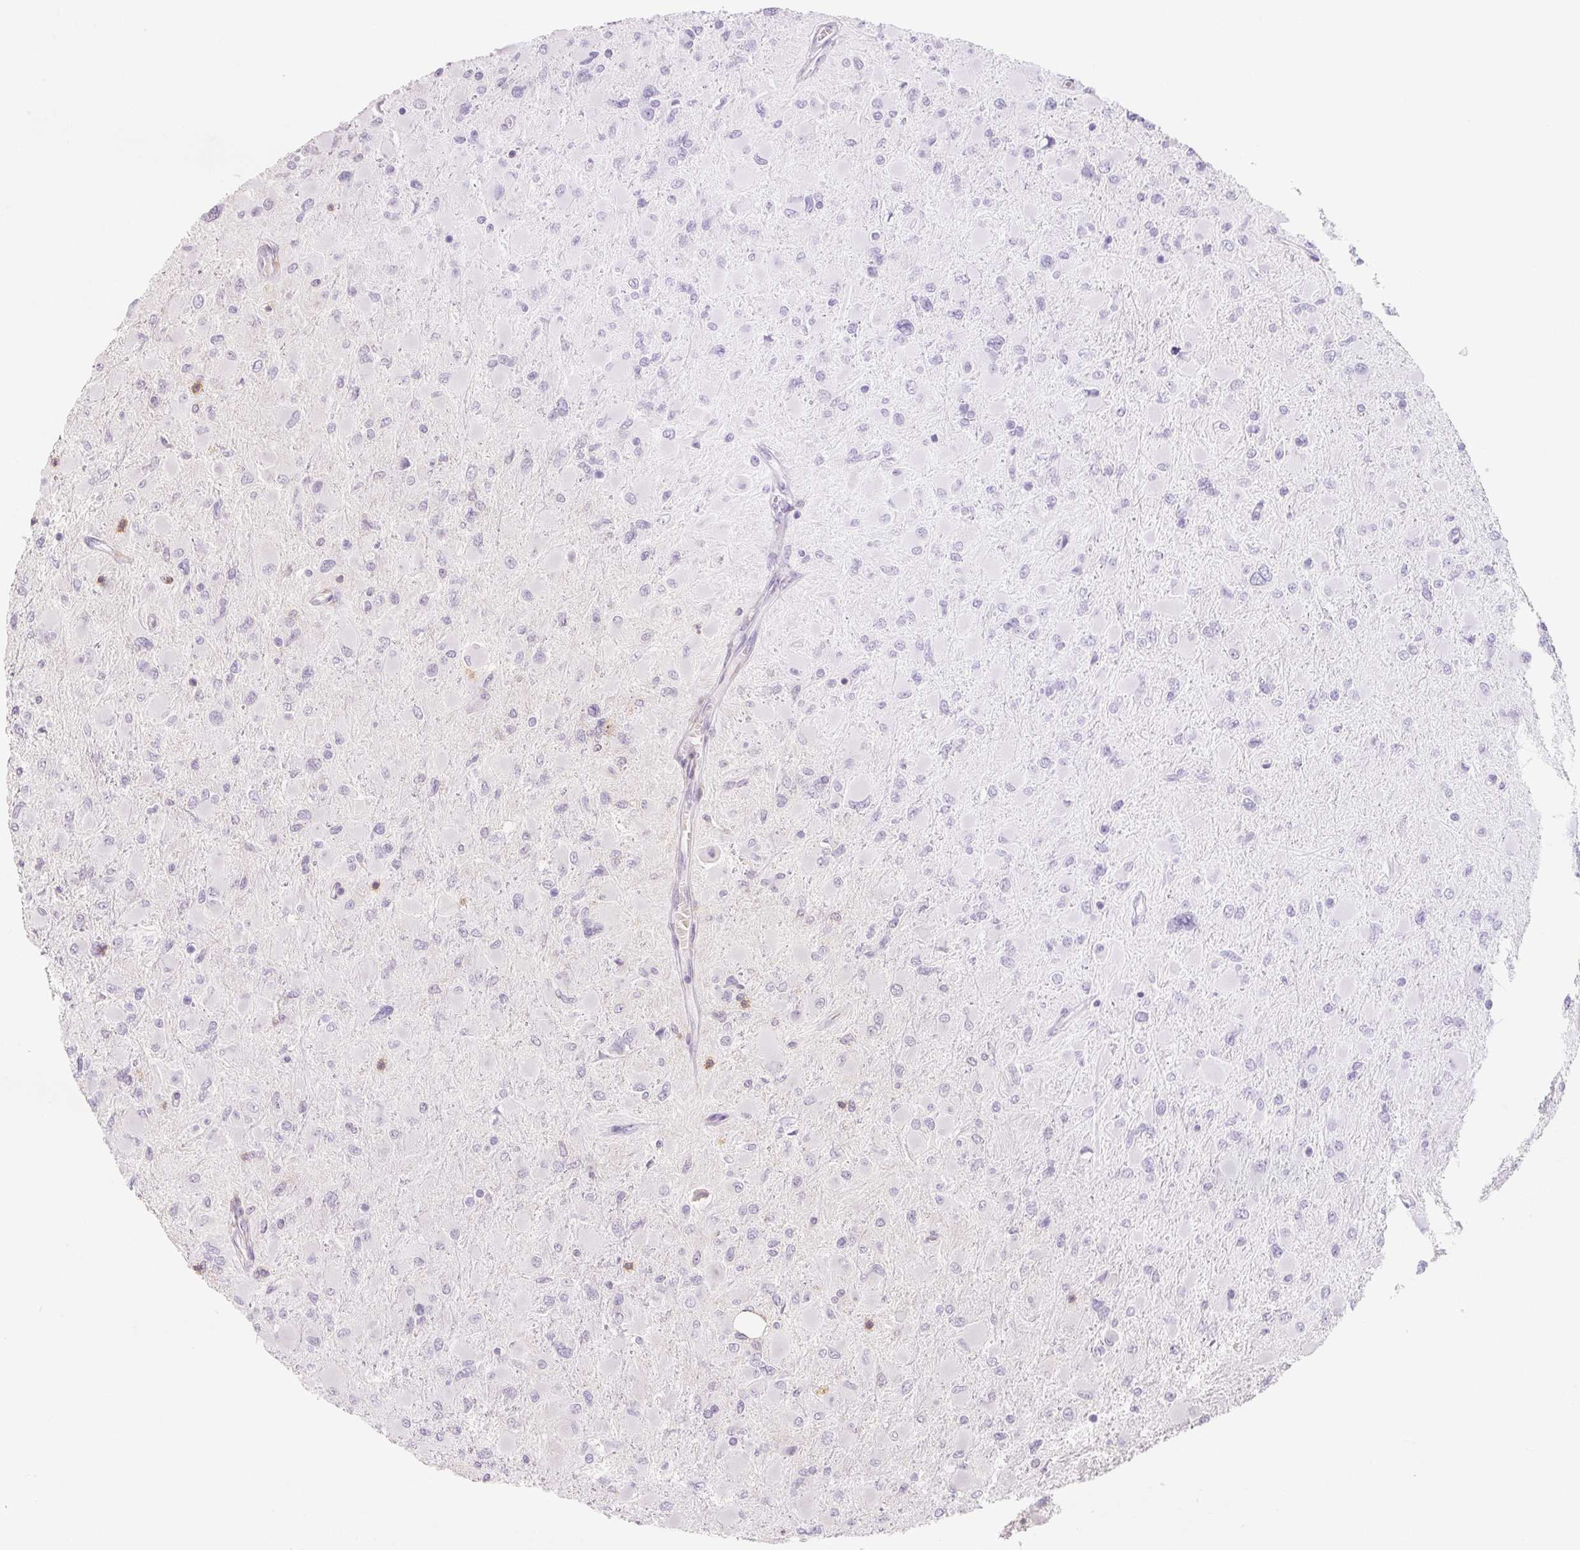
{"staining": {"intensity": "negative", "quantity": "none", "location": "none"}, "tissue": "glioma", "cell_type": "Tumor cells", "image_type": "cancer", "snomed": [{"axis": "morphology", "description": "Glioma, malignant, High grade"}, {"axis": "topography", "description": "Cerebral cortex"}], "caption": "Tumor cells show no significant staining in malignant glioma (high-grade).", "gene": "CD69", "patient": {"sex": "female", "age": 36}}